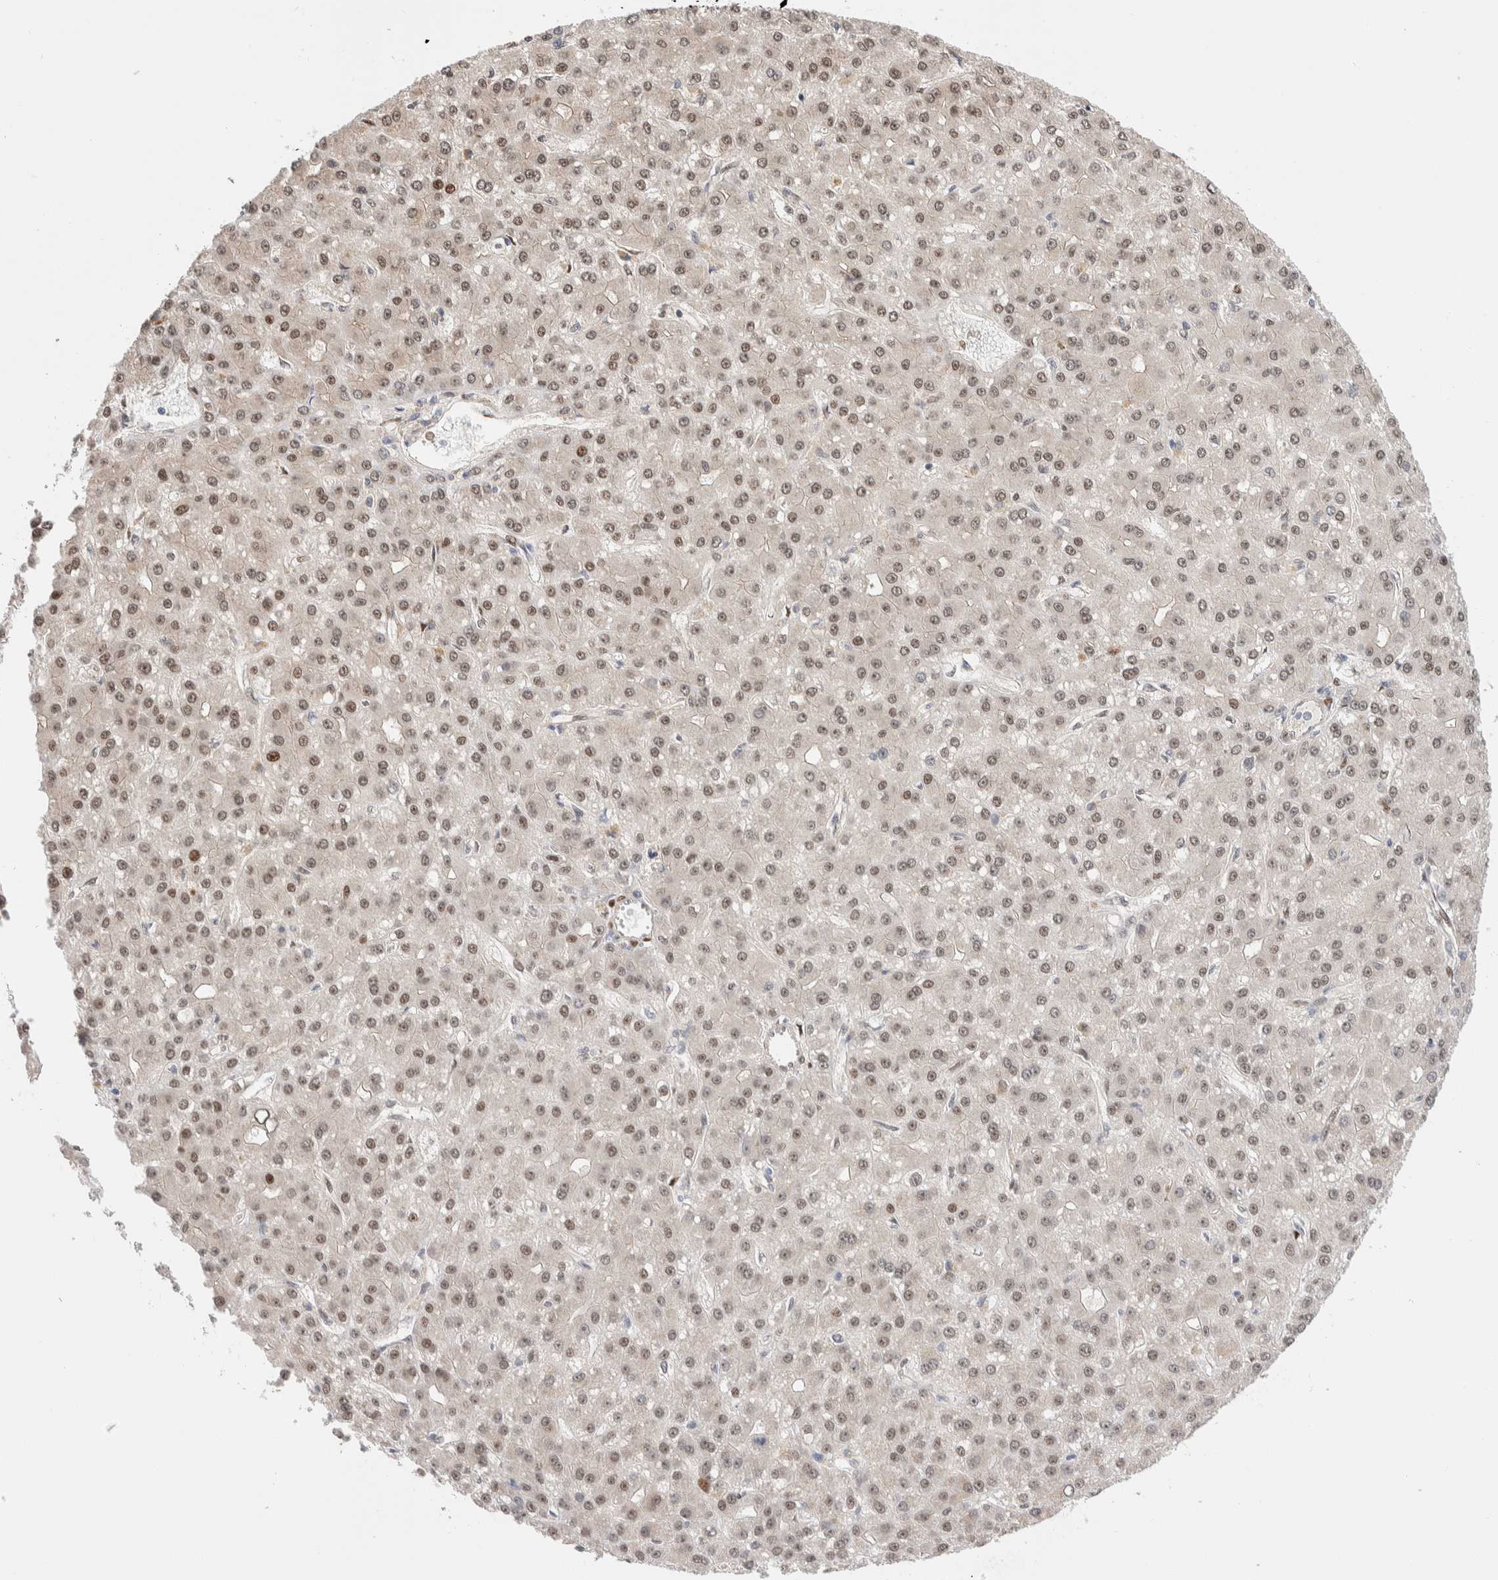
{"staining": {"intensity": "weak", "quantity": "25%-75%", "location": "nuclear"}, "tissue": "liver cancer", "cell_type": "Tumor cells", "image_type": "cancer", "snomed": [{"axis": "morphology", "description": "Carcinoma, Hepatocellular, NOS"}, {"axis": "topography", "description": "Liver"}], "caption": "Liver hepatocellular carcinoma stained for a protein exhibits weak nuclear positivity in tumor cells. The protein of interest is shown in brown color, while the nuclei are stained blue.", "gene": "NSMAF", "patient": {"sex": "male", "age": 67}}